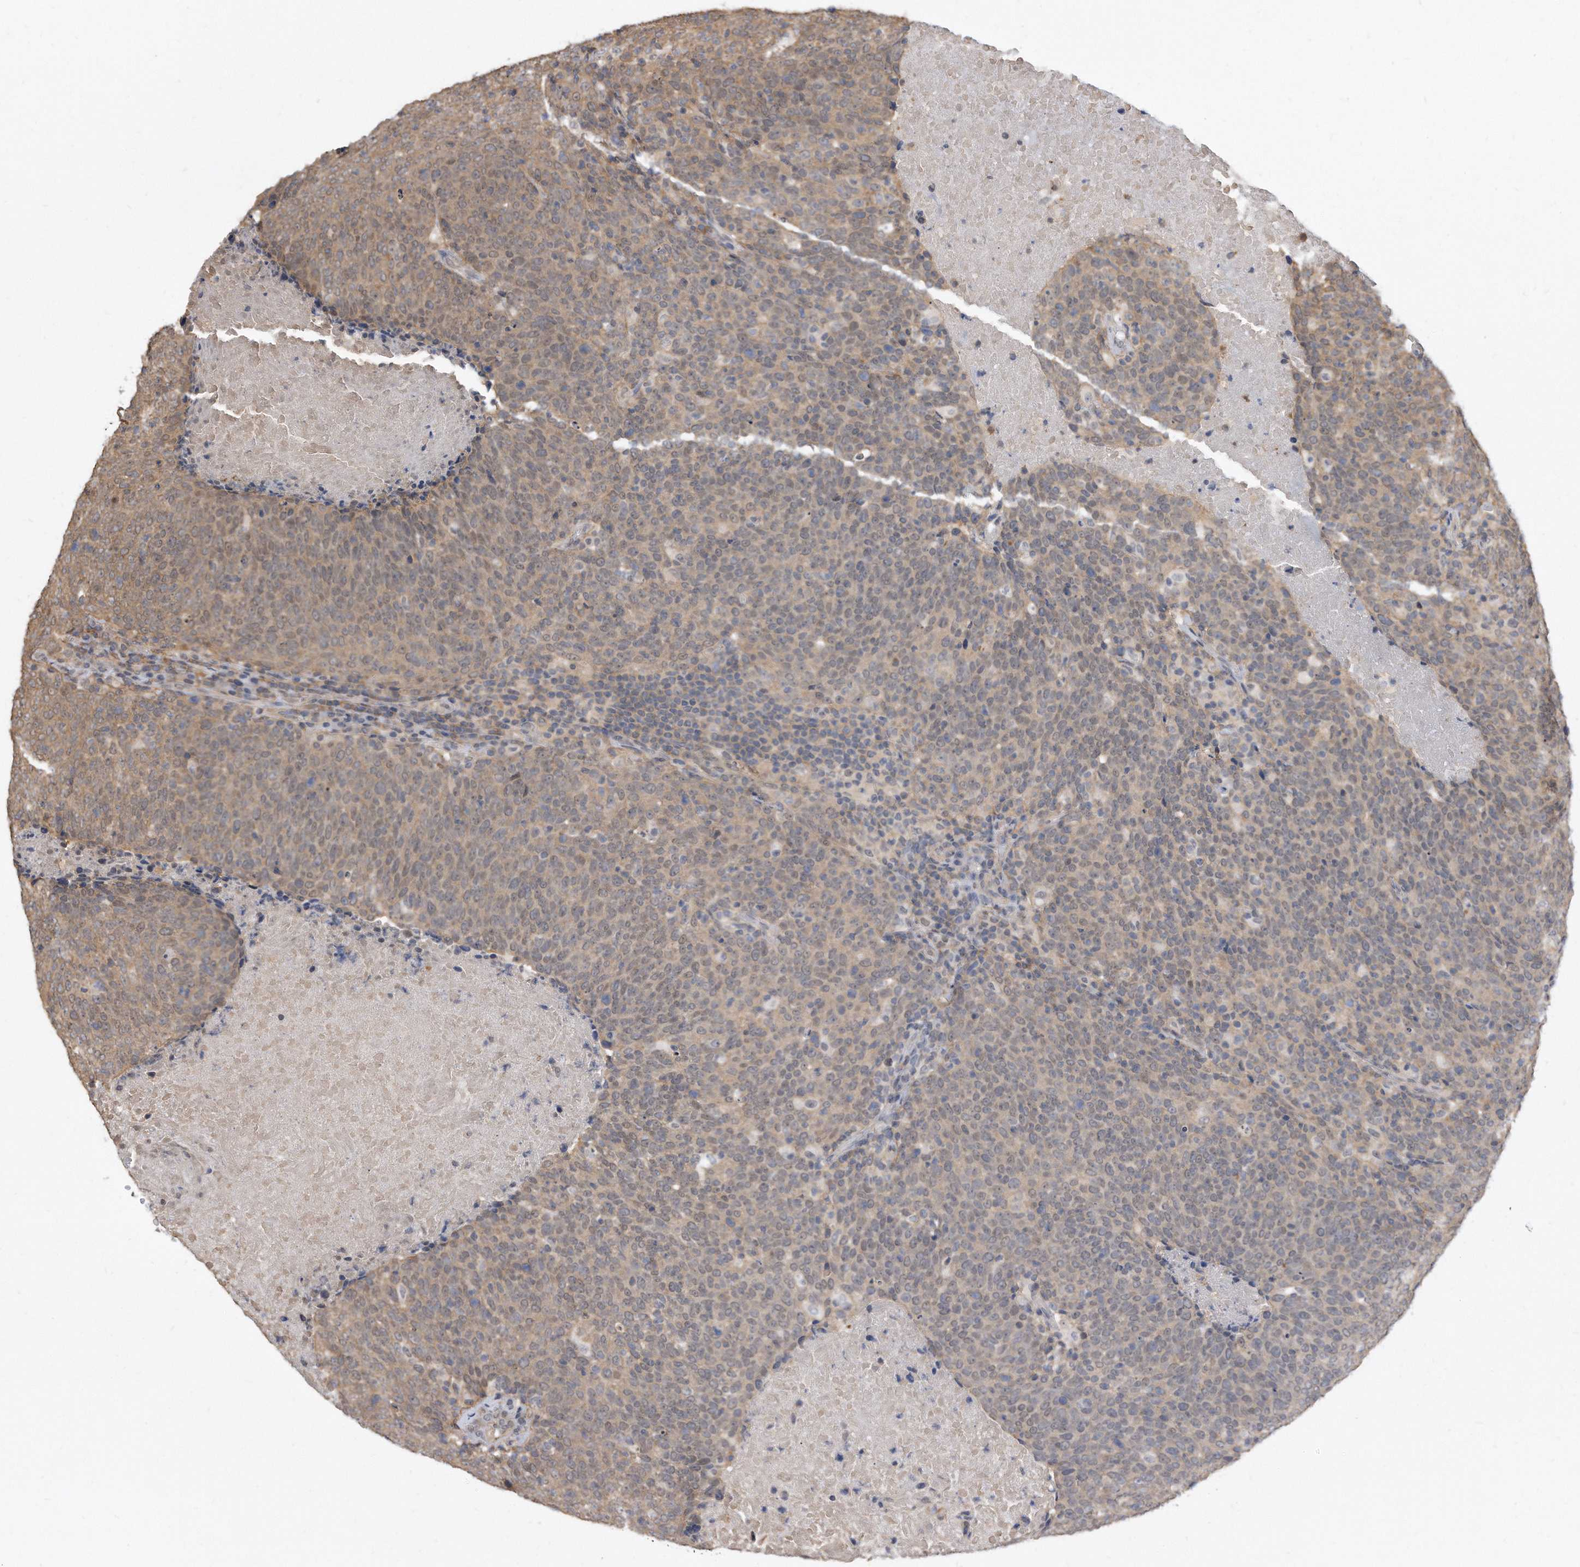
{"staining": {"intensity": "weak", "quantity": "25%-75%", "location": "cytoplasmic/membranous"}, "tissue": "head and neck cancer", "cell_type": "Tumor cells", "image_type": "cancer", "snomed": [{"axis": "morphology", "description": "Squamous cell carcinoma, NOS"}, {"axis": "morphology", "description": "Squamous cell carcinoma, metastatic, NOS"}, {"axis": "topography", "description": "Lymph node"}, {"axis": "topography", "description": "Head-Neck"}], "caption": "Immunohistochemistry (IHC) of head and neck metastatic squamous cell carcinoma reveals low levels of weak cytoplasmic/membranous expression in approximately 25%-75% of tumor cells.", "gene": "TCP1", "patient": {"sex": "male", "age": 62}}